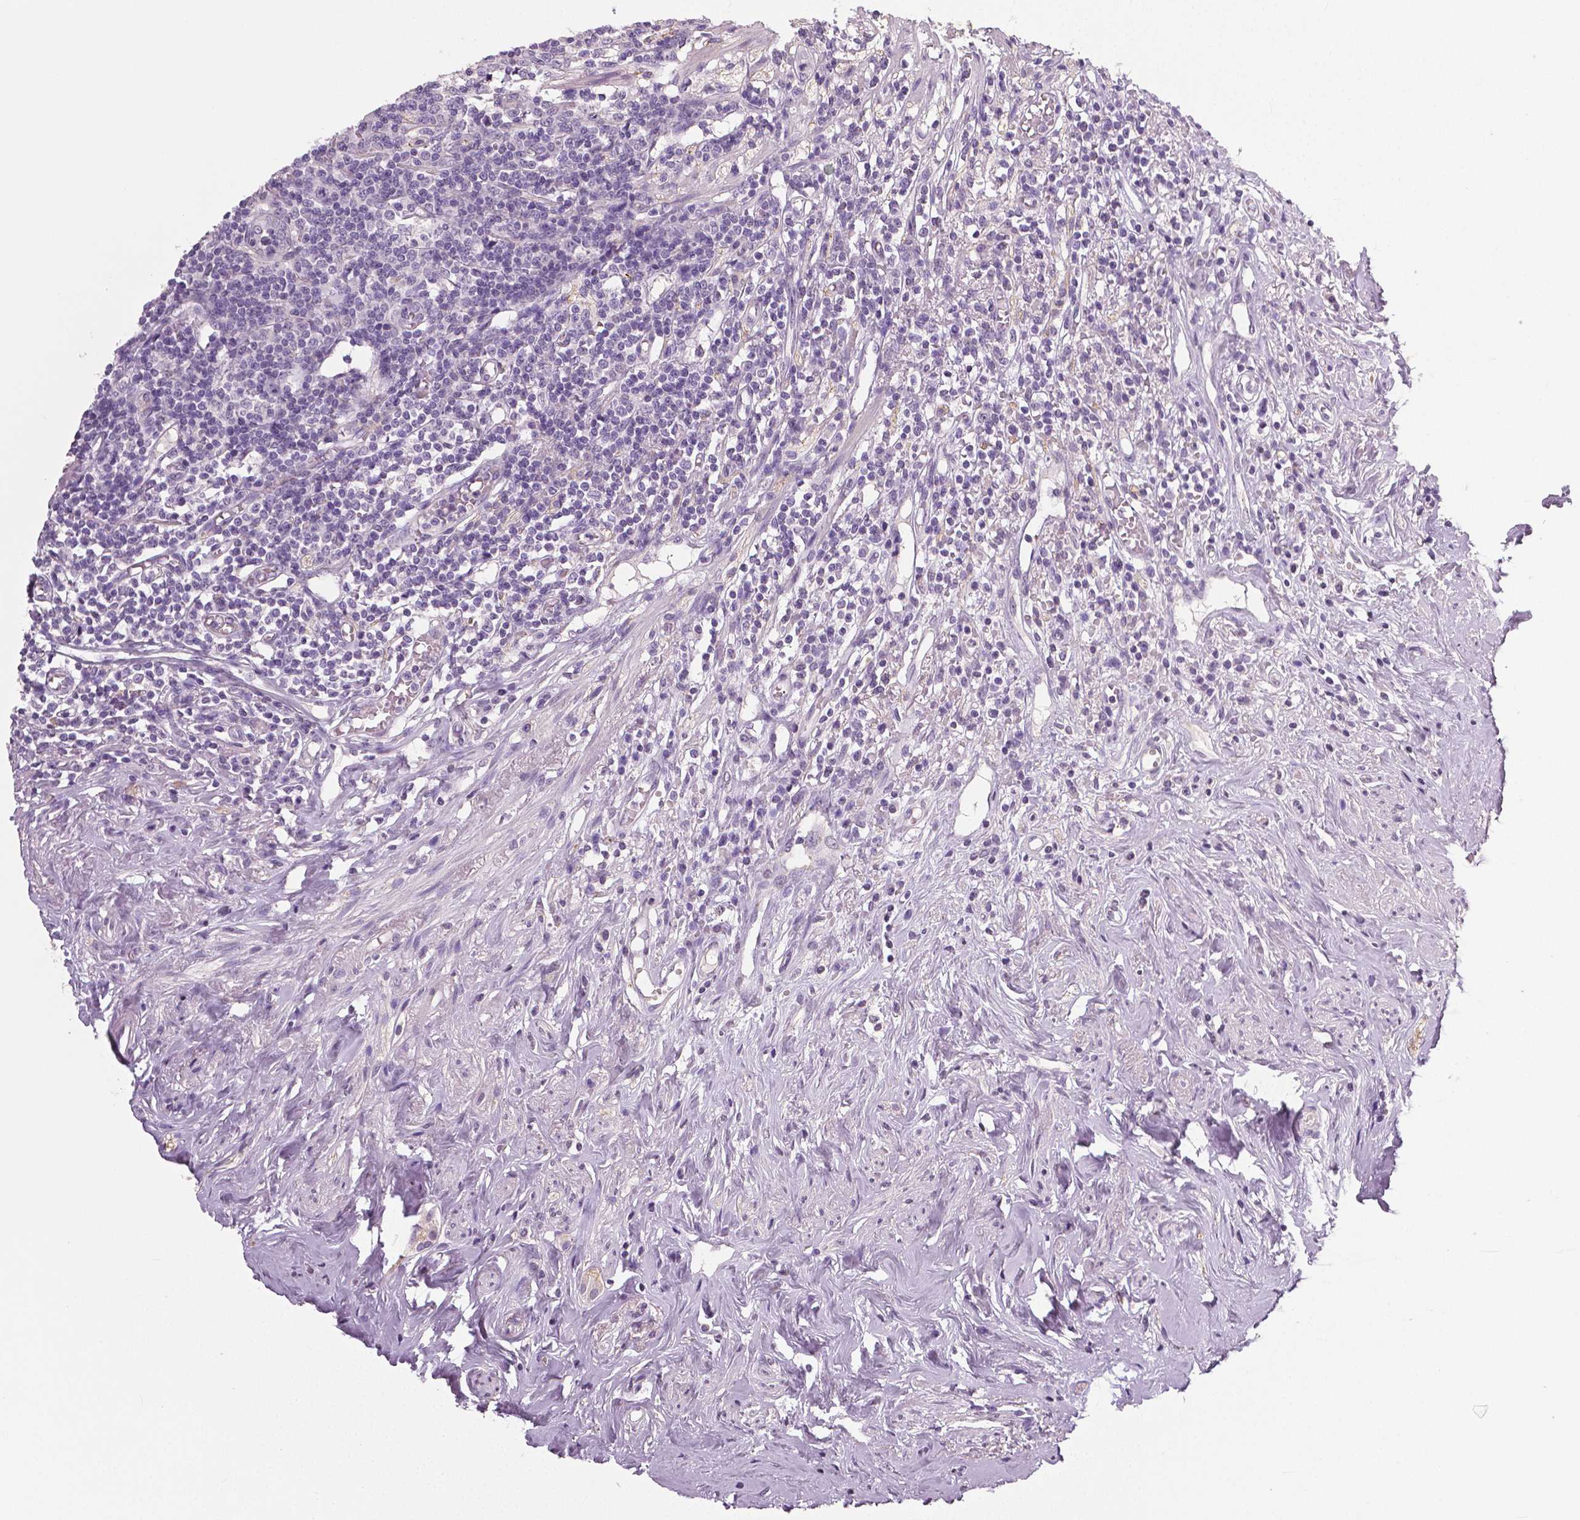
{"staining": {"intensity": "negative", "quantity": "none", "location": "none"}, "tissue": "appendix", "cell_type": "Lymphoid tissue", "image_type": "normal", "snomed": [{"axis": "morphology", "description": "Normal tissue, NOS"}, {"axis": "morphology", "description": "Carcinoma, endometroid"}, {"axis": "topography", "description": "Appendix"}, {"axis": "topography", "description": "Colon"}], "caption": "Immunohistochemical staining of benign human appendix demonstrates no significant staining in lymphoid tissue.", "gene": "NECAB1", "patient": {"sex": "female", "age": 60}}